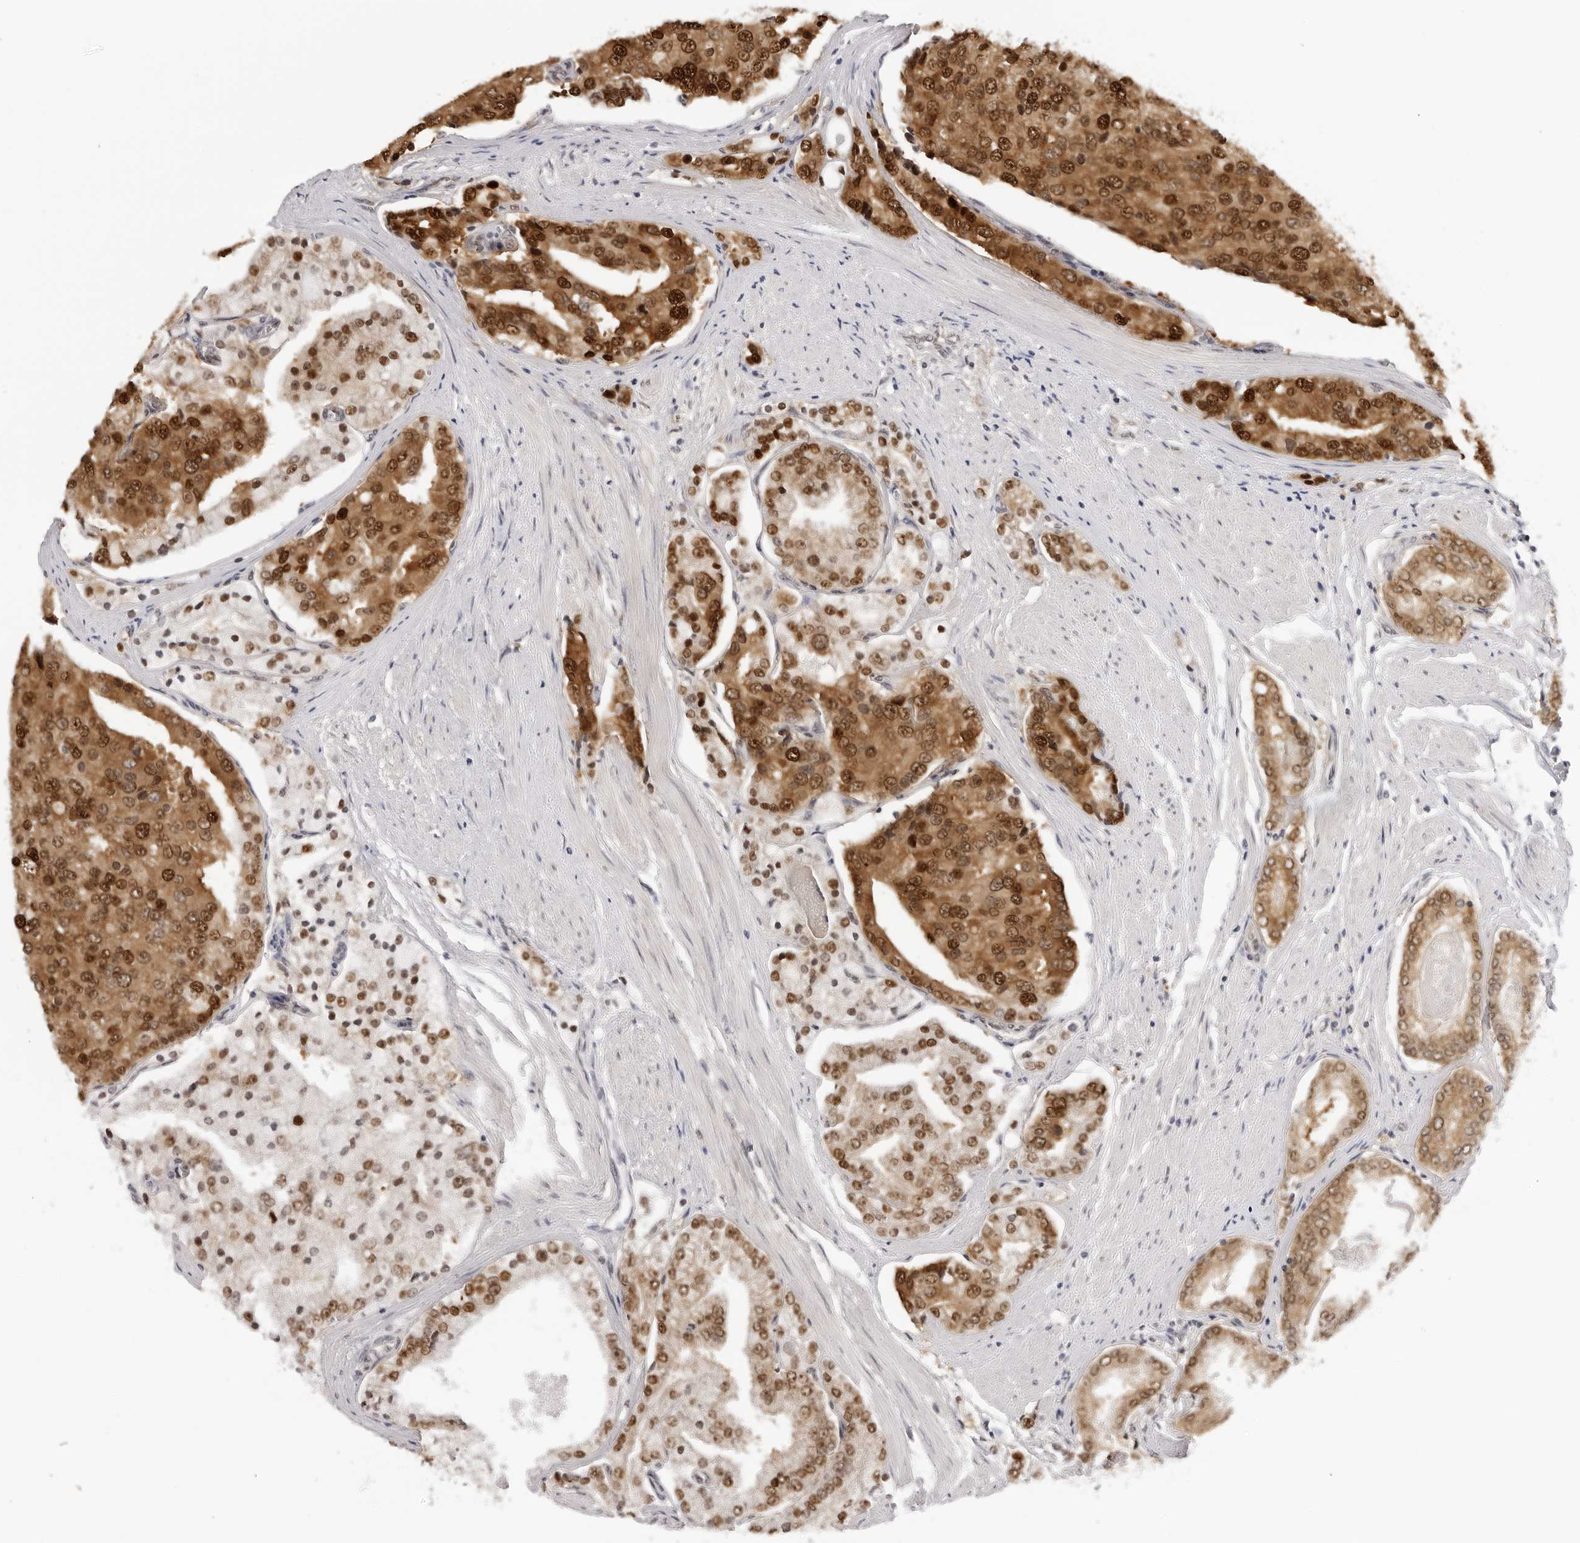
{"staining": {"intensity": "strong", "quantity": ">75%", "location": "cytoplasmic/membranous,nuclear"}, "tissue": "prostate cancer", "cell_type": "Tumor cells", "image_type": "cancer", "snomed": [{"axis": "morphology", "description": "Adenocarcinoma, High grade"}, {"axis": "topography", "description": "Prostate"}], "caption": "Immunohistochemical staining of human prostate cancer (adenocarcinoma (high-grade)) shows strong cytoplasmic/membranous and nuclear protein staining in about >75% of tumor cells.", "gene": "WDR77", "patient": {"sex": "male", "age": 50}}